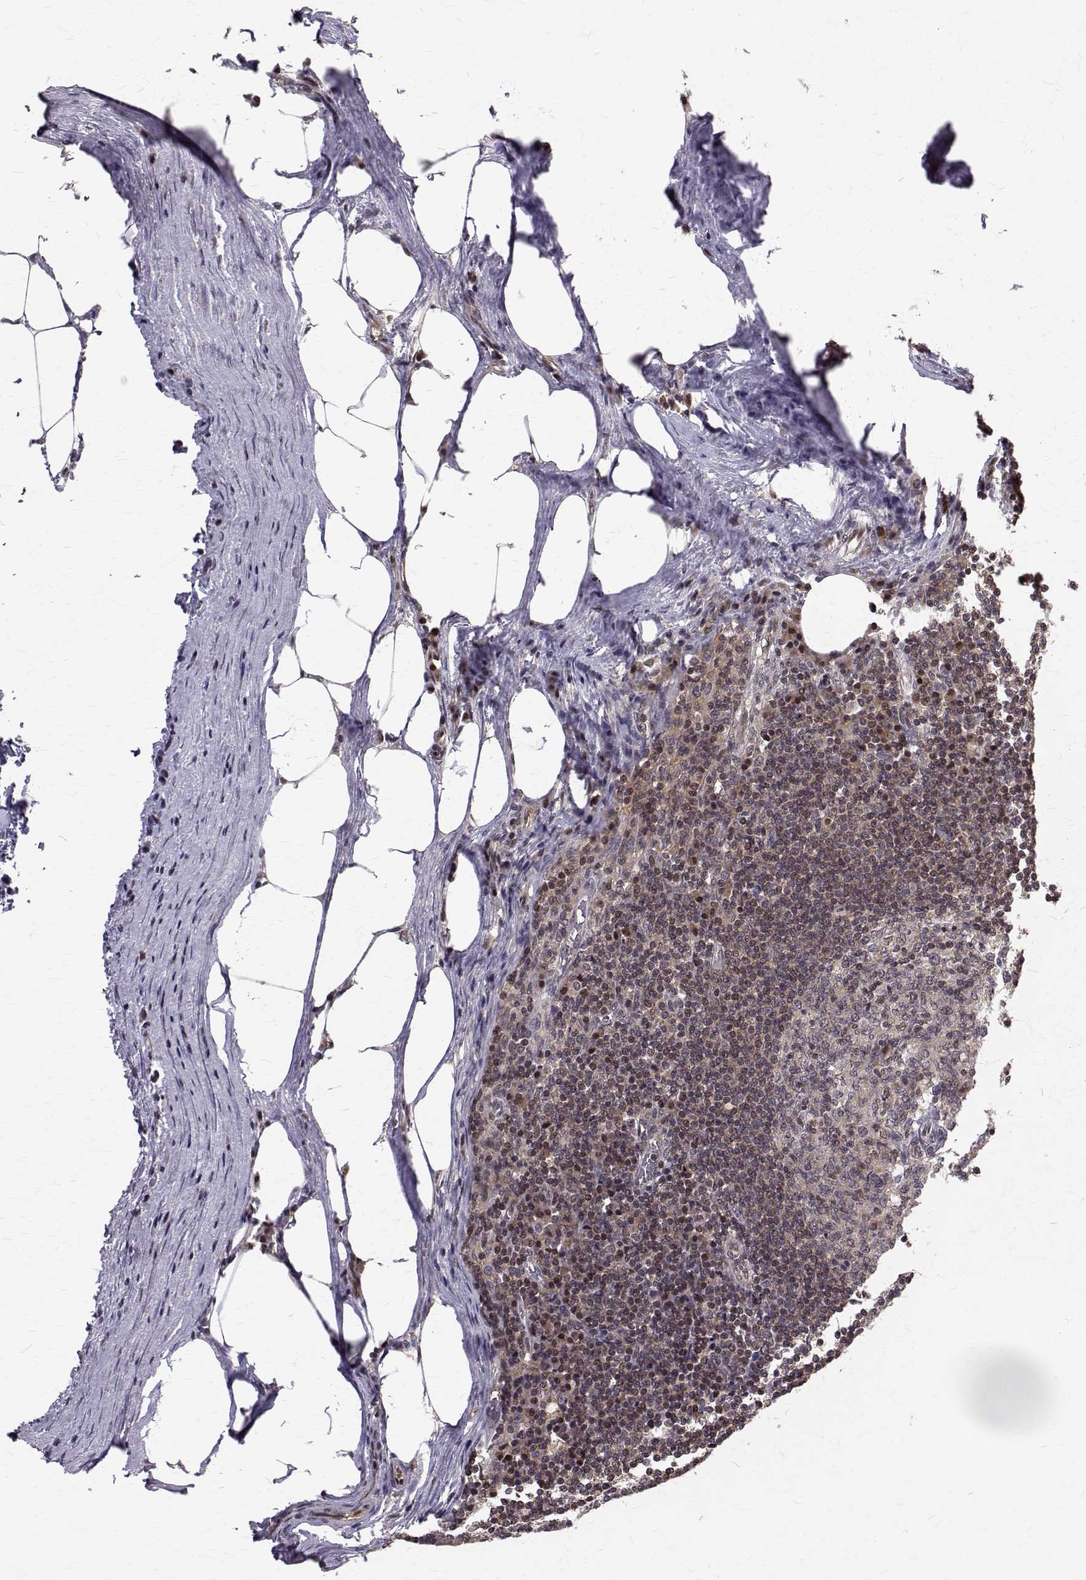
{"staining": {"intensity": "weak", "quantity": "<25%", "location": "nuclear"}, "tissue": "lymph node", "cell_type": "Germinal center cells", "image_type": "normal", "snomed": [{"axis": "morphology", "description": "Normal tissue, NOS"}, {"axis": "topography", "description": "Lymph node"}], "caption": "There is no significant expression in germinal center cells of lymph node. Brightfield microscopy of immunohistochemistry (IHC) stained with DAB (3,3'-diaminobenzidine) (brown) and hematoxylin (blue), captured at high magnification.", "gene": "NIF3L1", "patient": {"sex": "male", "age": 67}}